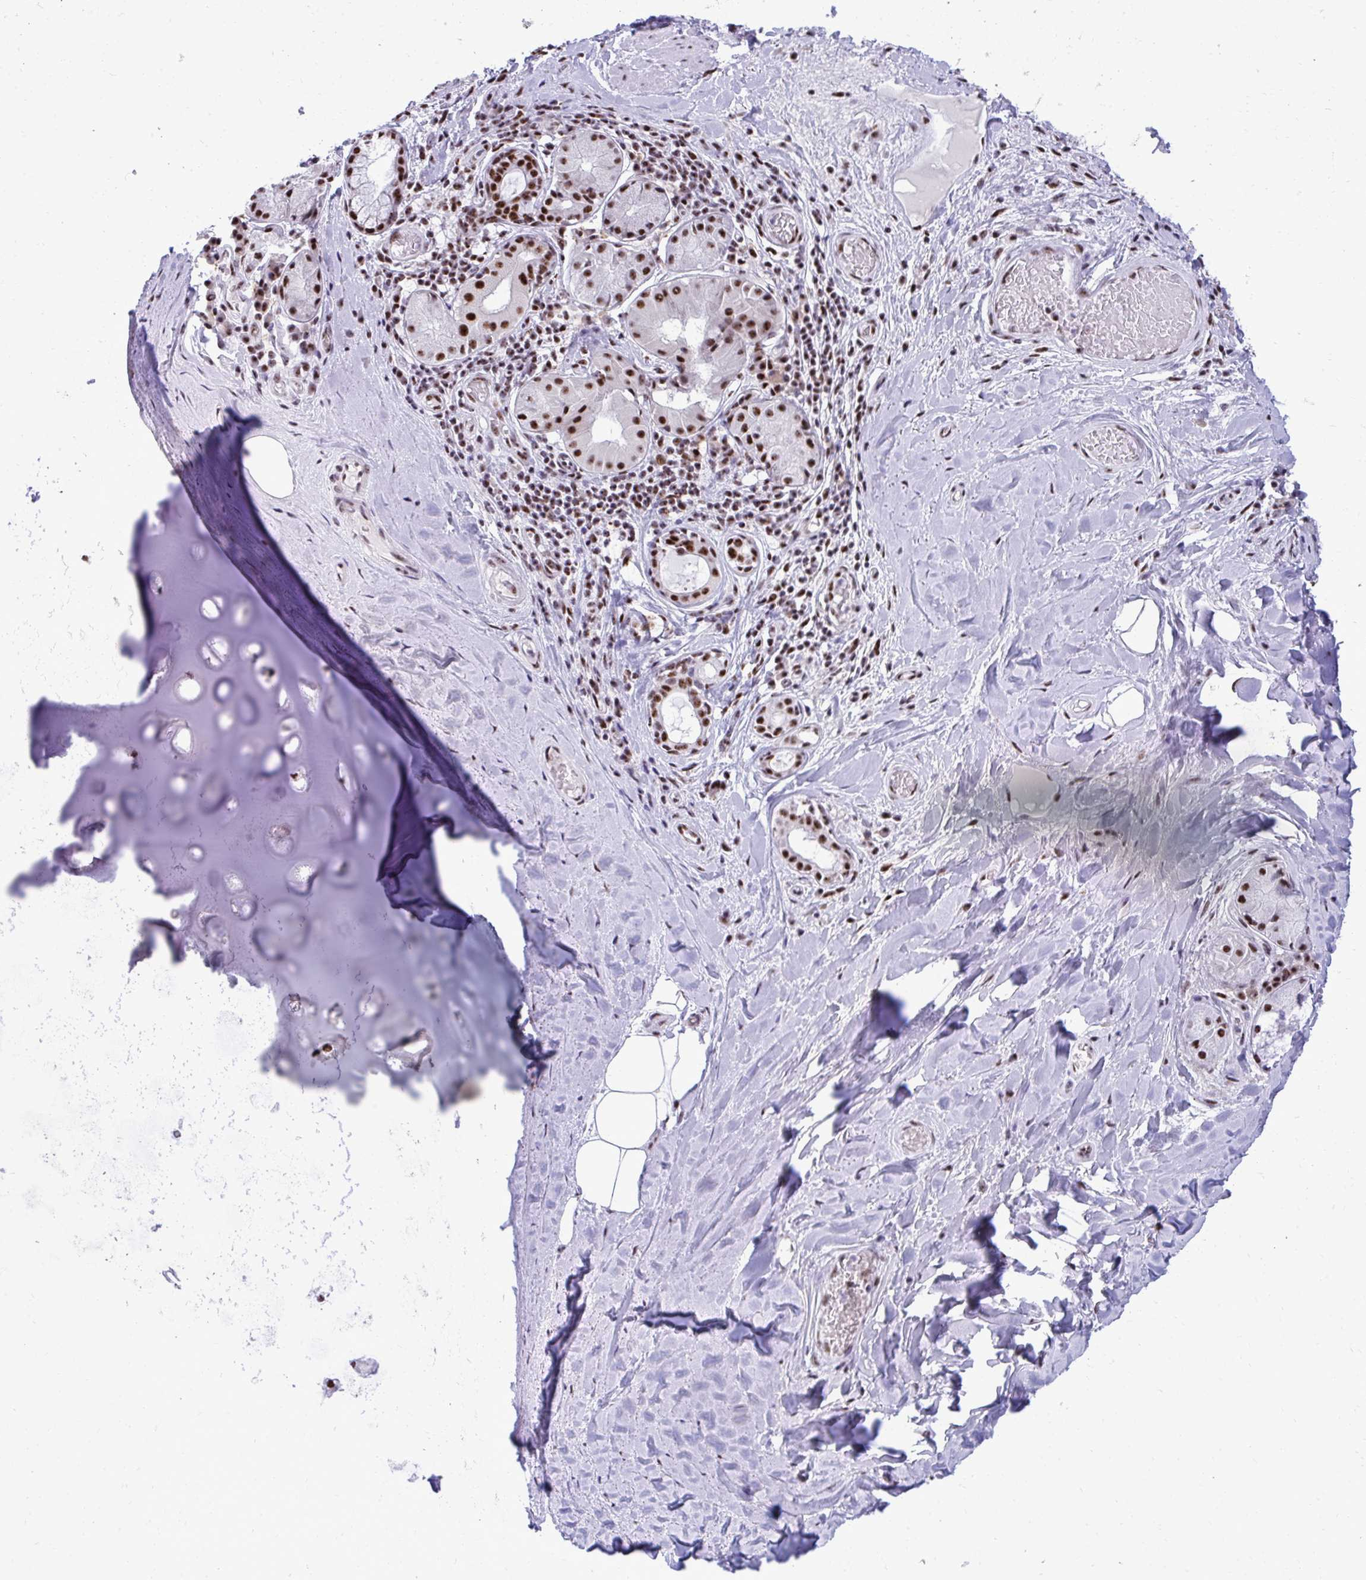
{"staining": {"intensity": "negative", "quantity": "none", "location": "none"}, "tissue": "adipose tissue", "cell_type": "Adipocytes", "image_type": "normal", "snomed": [{"axis": "morphology", "description": "Normal tissue, NOS"}, {"axis": "topography", "description": "Cartilage tissue"}, {"axis": "topography", "description": "Bronchus"}], "caption": "DAB immunohistochemical staining of normal adipose tissue demonstrates no significant staining in adipocytes. (Immunohistochemistry, brightfield microscopy, high magnification).", "gene": "PELP1", "patient": {"sex": "male", "age": 64}}